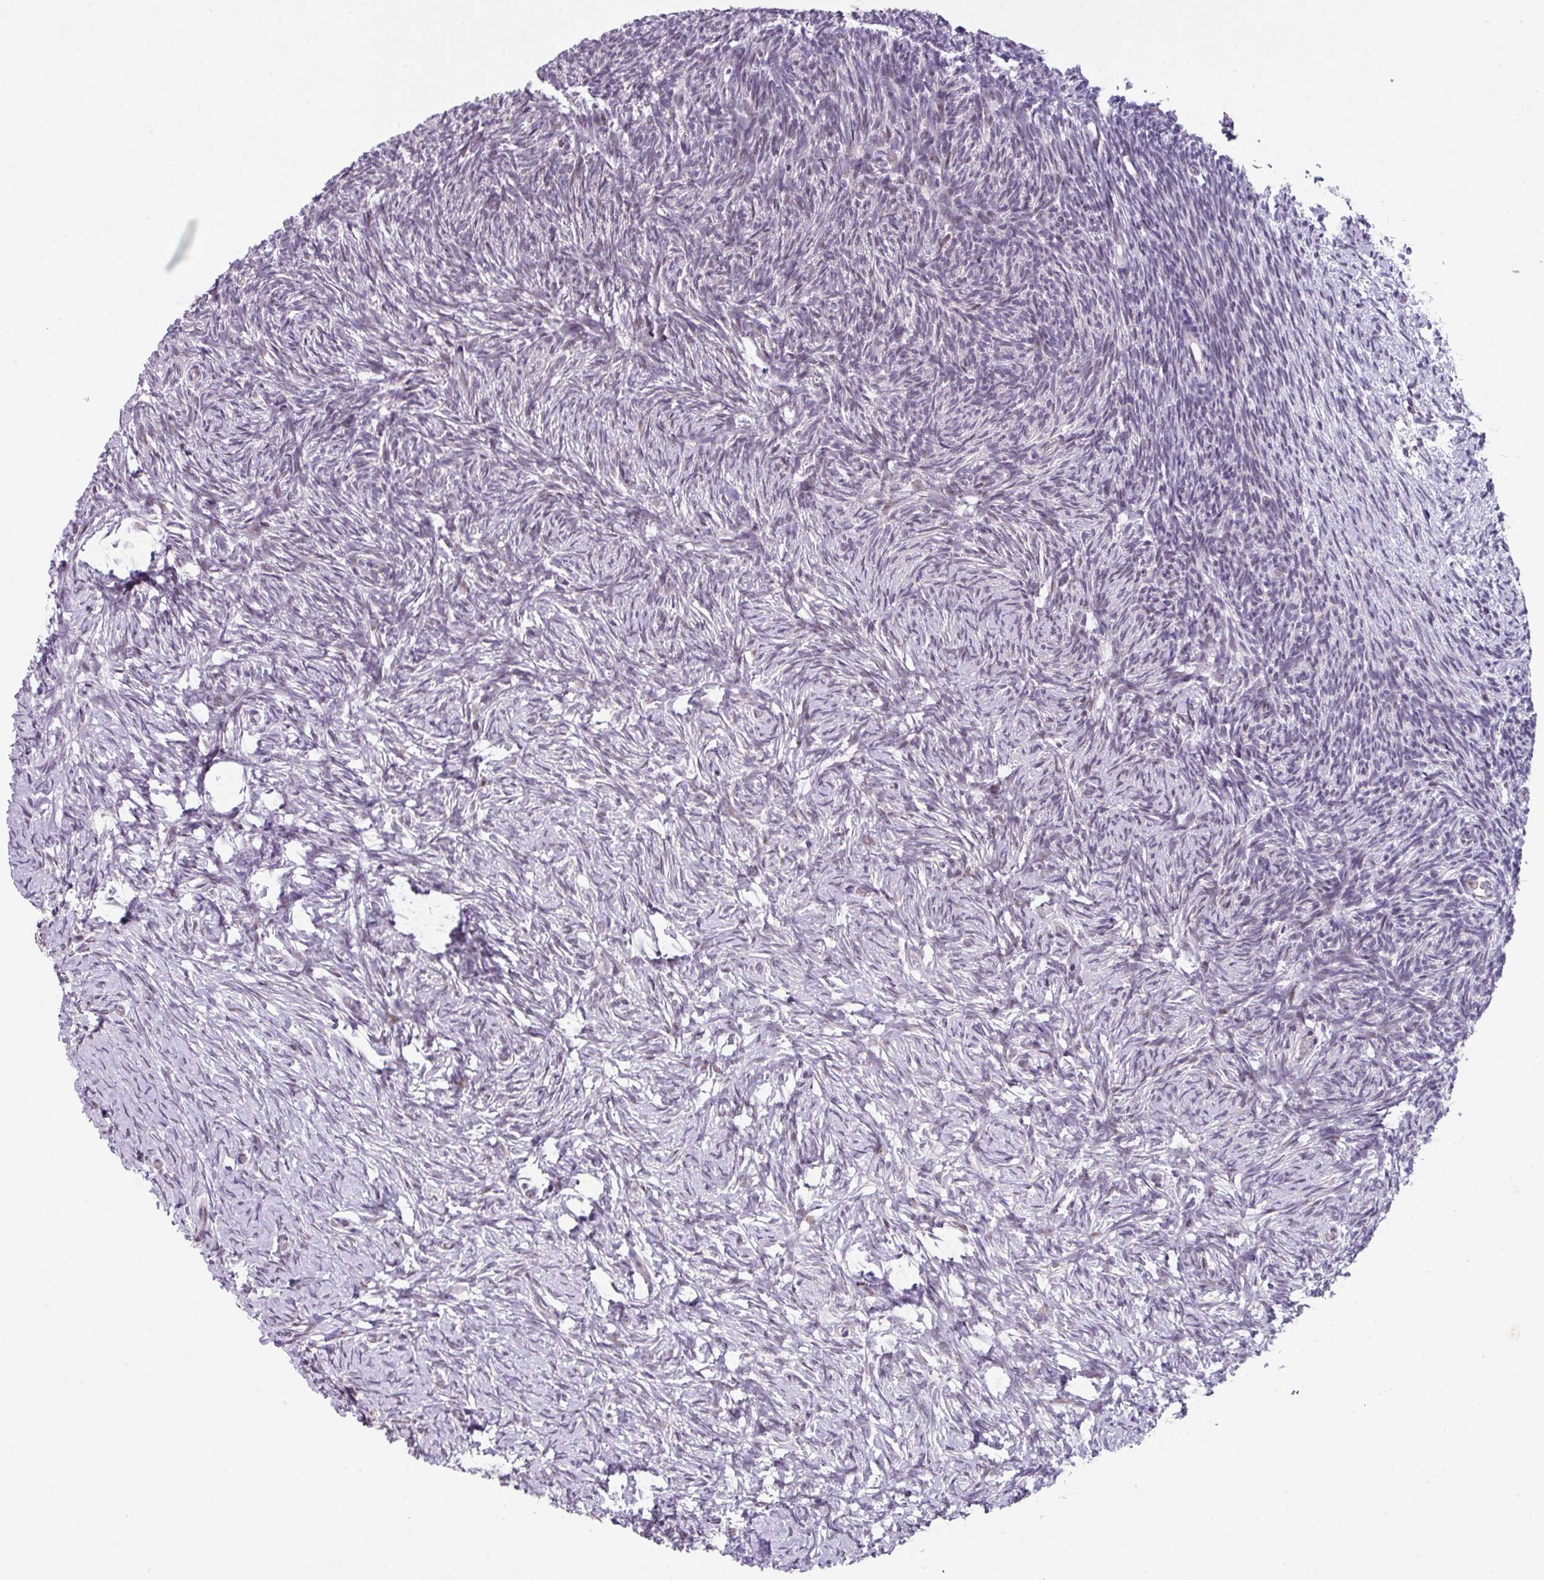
{"staining": {"intensity": "negative", "quantity": "none", "location": "none"}, "tissue": "ovary", "cell_type": "Ovarian stroma cells", "image_type": "normal", "snomed": [{"axis": "morphology", "description": "Normal tissue, NOS"}, {"axis": "topography", "description": "Ovary"}], "caption": "IHC image of unremarkable ovary: ovary stained with DAB exhibits no significant protein expression in ovarian stroma cells.", "gene": "ZFP3", "patient": {"sex": "female", "age": 39}}